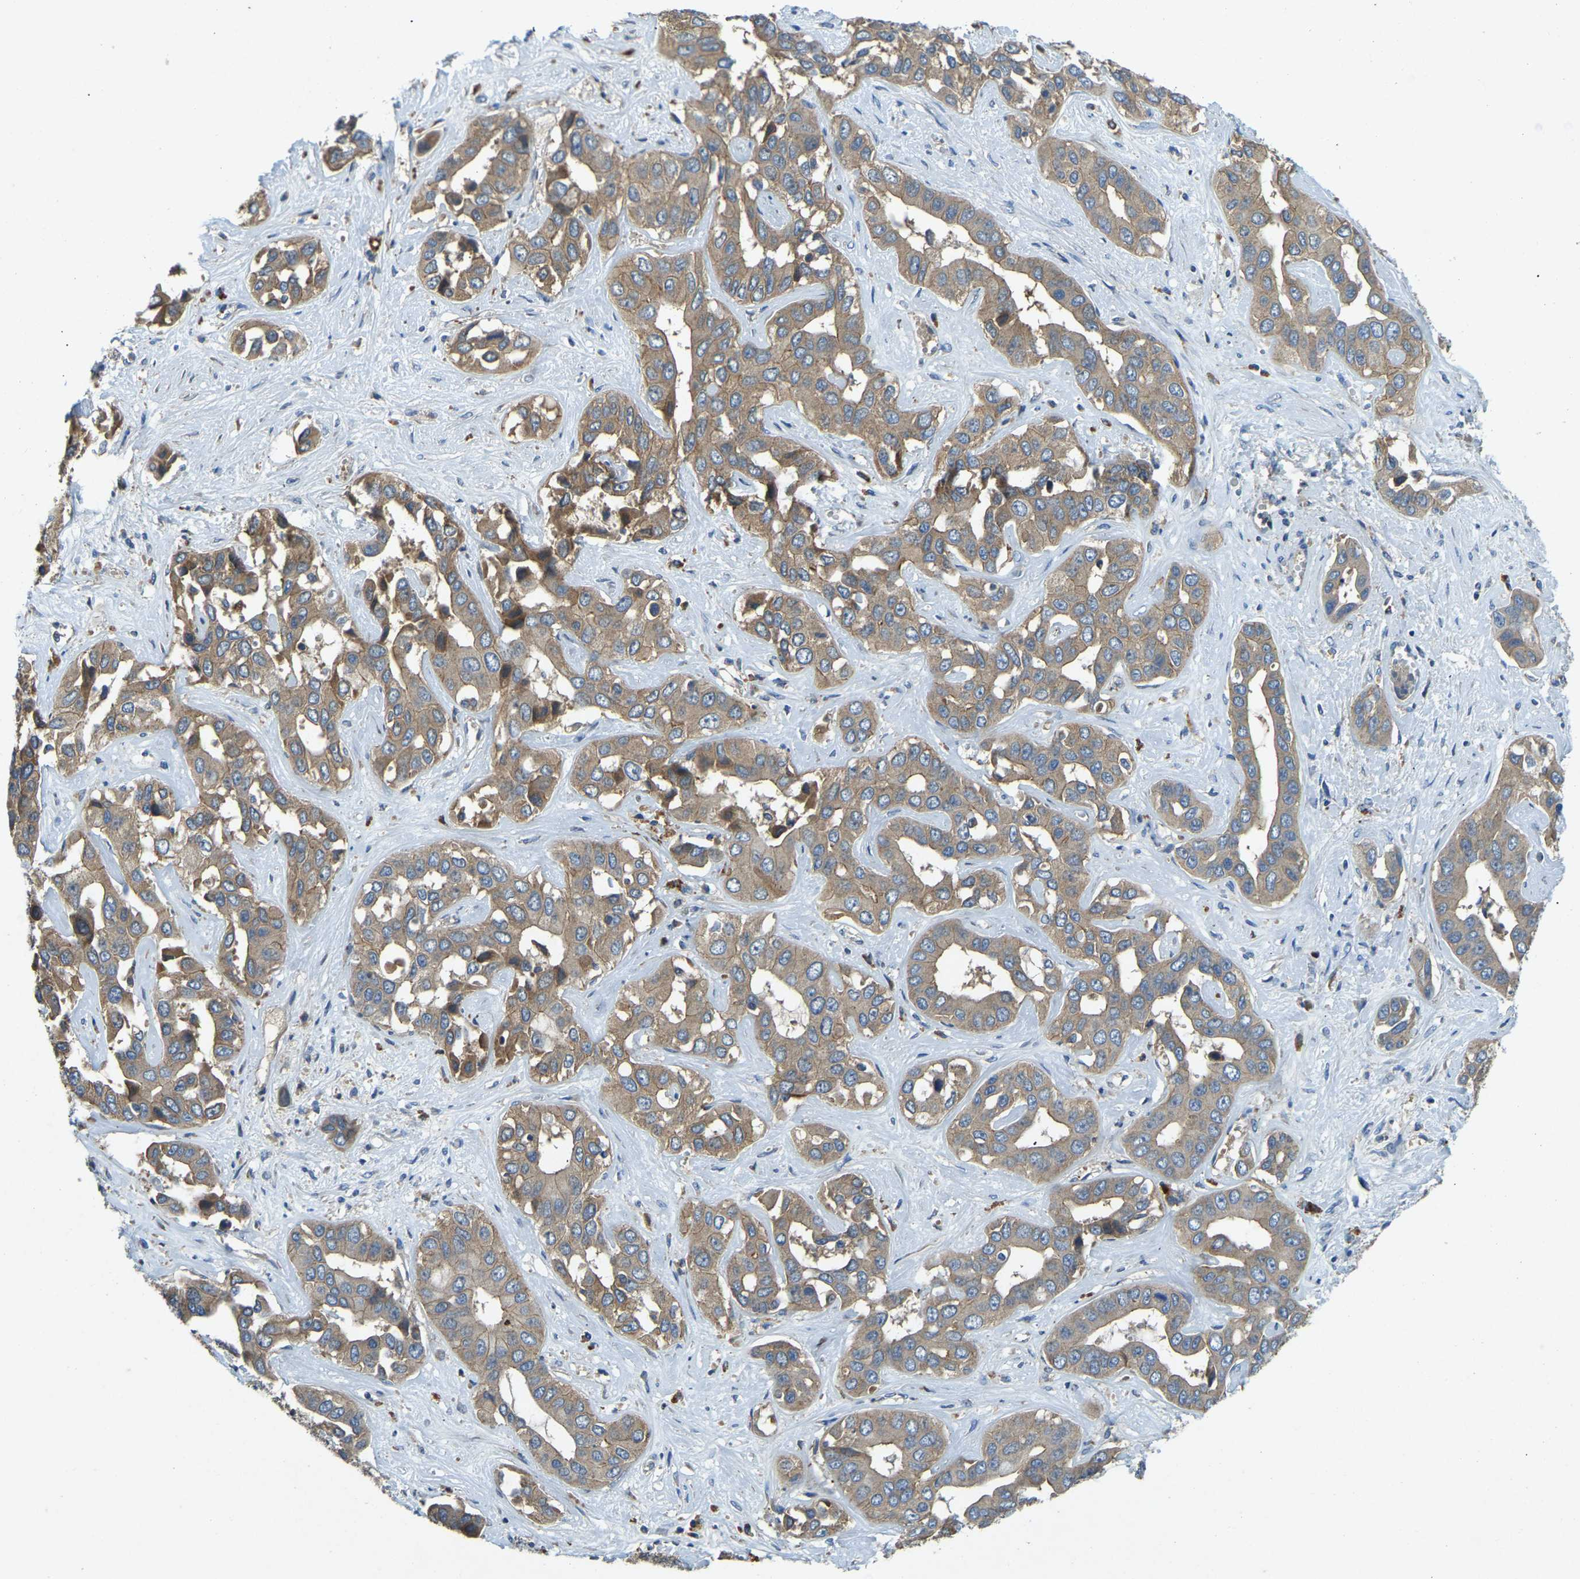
{"staining": {"intensity": "weak", "quantity": ">75%", "location": "cytoplasmic/membranous"}, "tissue": "liver cancer", "cell_type": "Tumor cells", "image_type": "cancer", "snomed": [{"axis": "morphology", "description": "Cholangiocarcinoma"}, {"axis": "topography", "description": "Liver"}], "caption": "Liver cancer (cholangiocarcinoma) stained with DAB IHC shows low levels of weak cytoplasmic/membranous staining in about >75% of tumor cells.", "gene": "ATP8B1", "patient": {"sex": "female", "age": 52}}